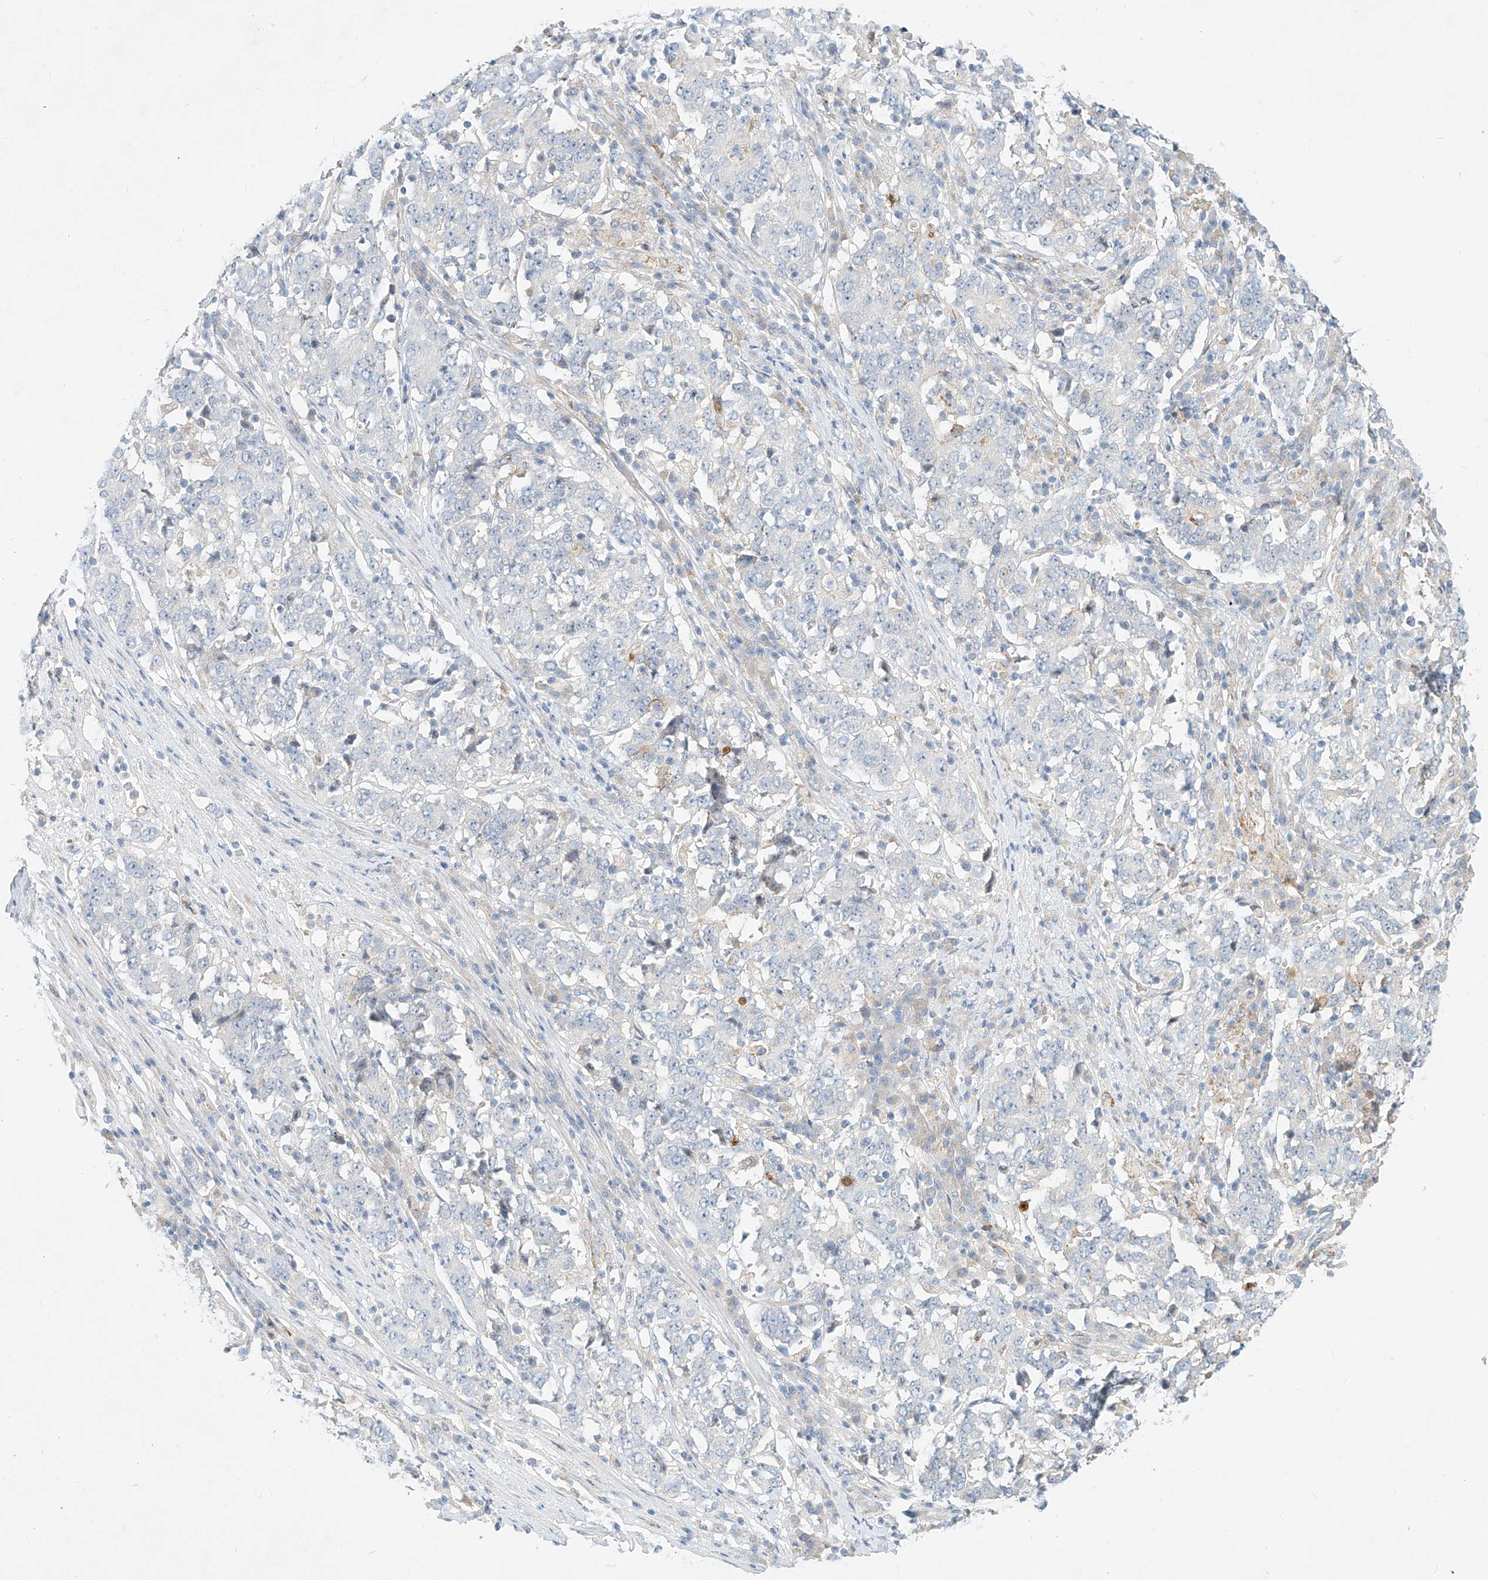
{"staining": {"intensity": "negative", "quantity": "none", "location": "none"}, "tissue": "stomach cancer", "cell_type": "Tumor cells", "image_type": "cancer", "snomed": [{"axis": "morphology", "description": "Adenocarcinoma, NOS"}, {"axis": "topography", "description": "Stomach"}], "caption": "This is an immunohistochemistry micrograph of human adenocarcinoma (stomach). There is no expression in tumor cells.", "gene": "SYTL3", "patient": {"sex": "male", "age": 59}}